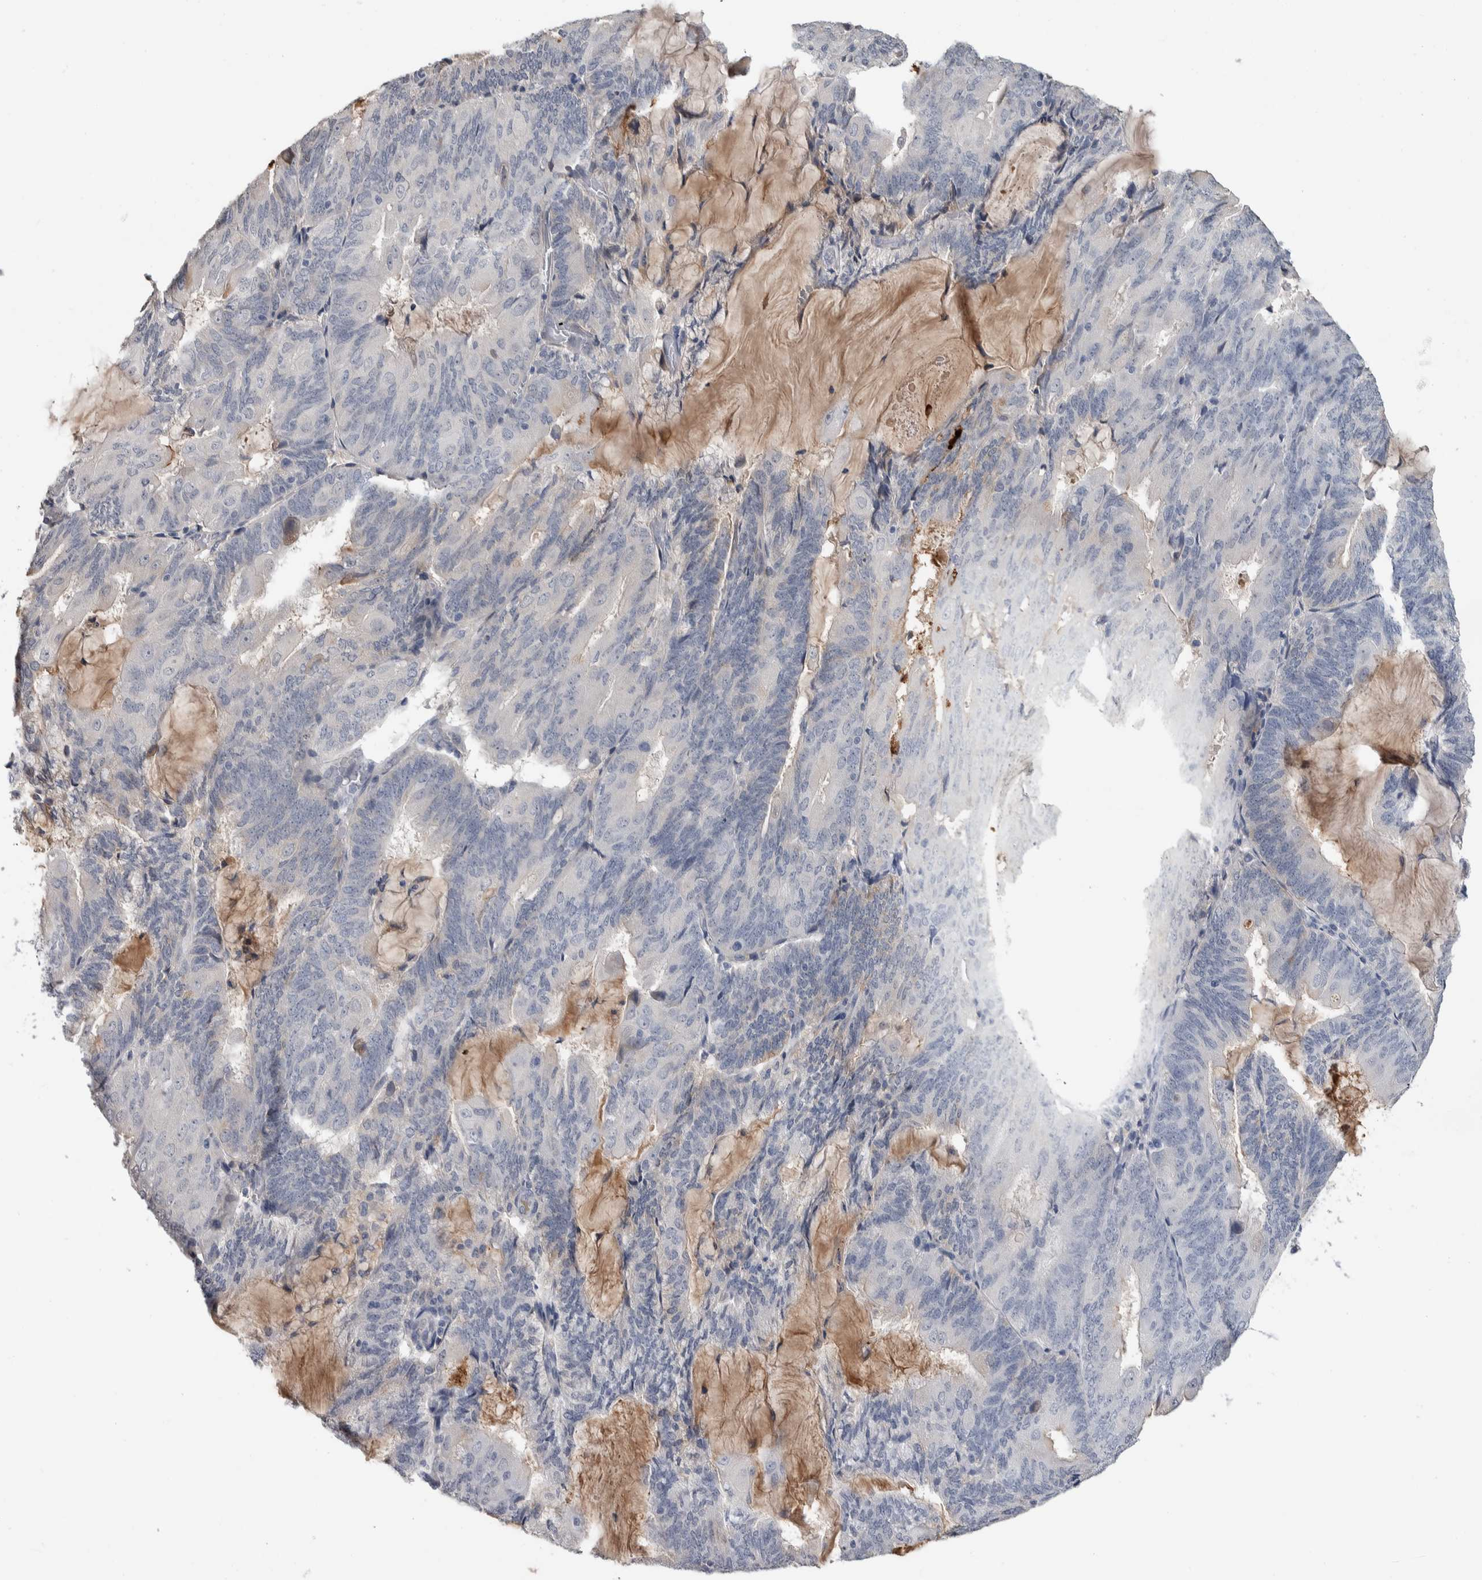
{"staining": {"intensity": "negative", "quantity": "none", "location": "none"}, "tissue": "endometrial cancer", "cell_type": "Tumor cells", "image_type": "cancer", "snomed": [{"axis": "morphology", "description": "Adenocarcinoma, NOS"}, {"axis": "topography", "description": "Endometrium"}], "caption": "Endometrial cancer stained for a protein using immunohistochemistry (IHC) reveals no staining tumor cells.", "gene": "TMEM102", "patient": {"sex": "female", "age": 81}}